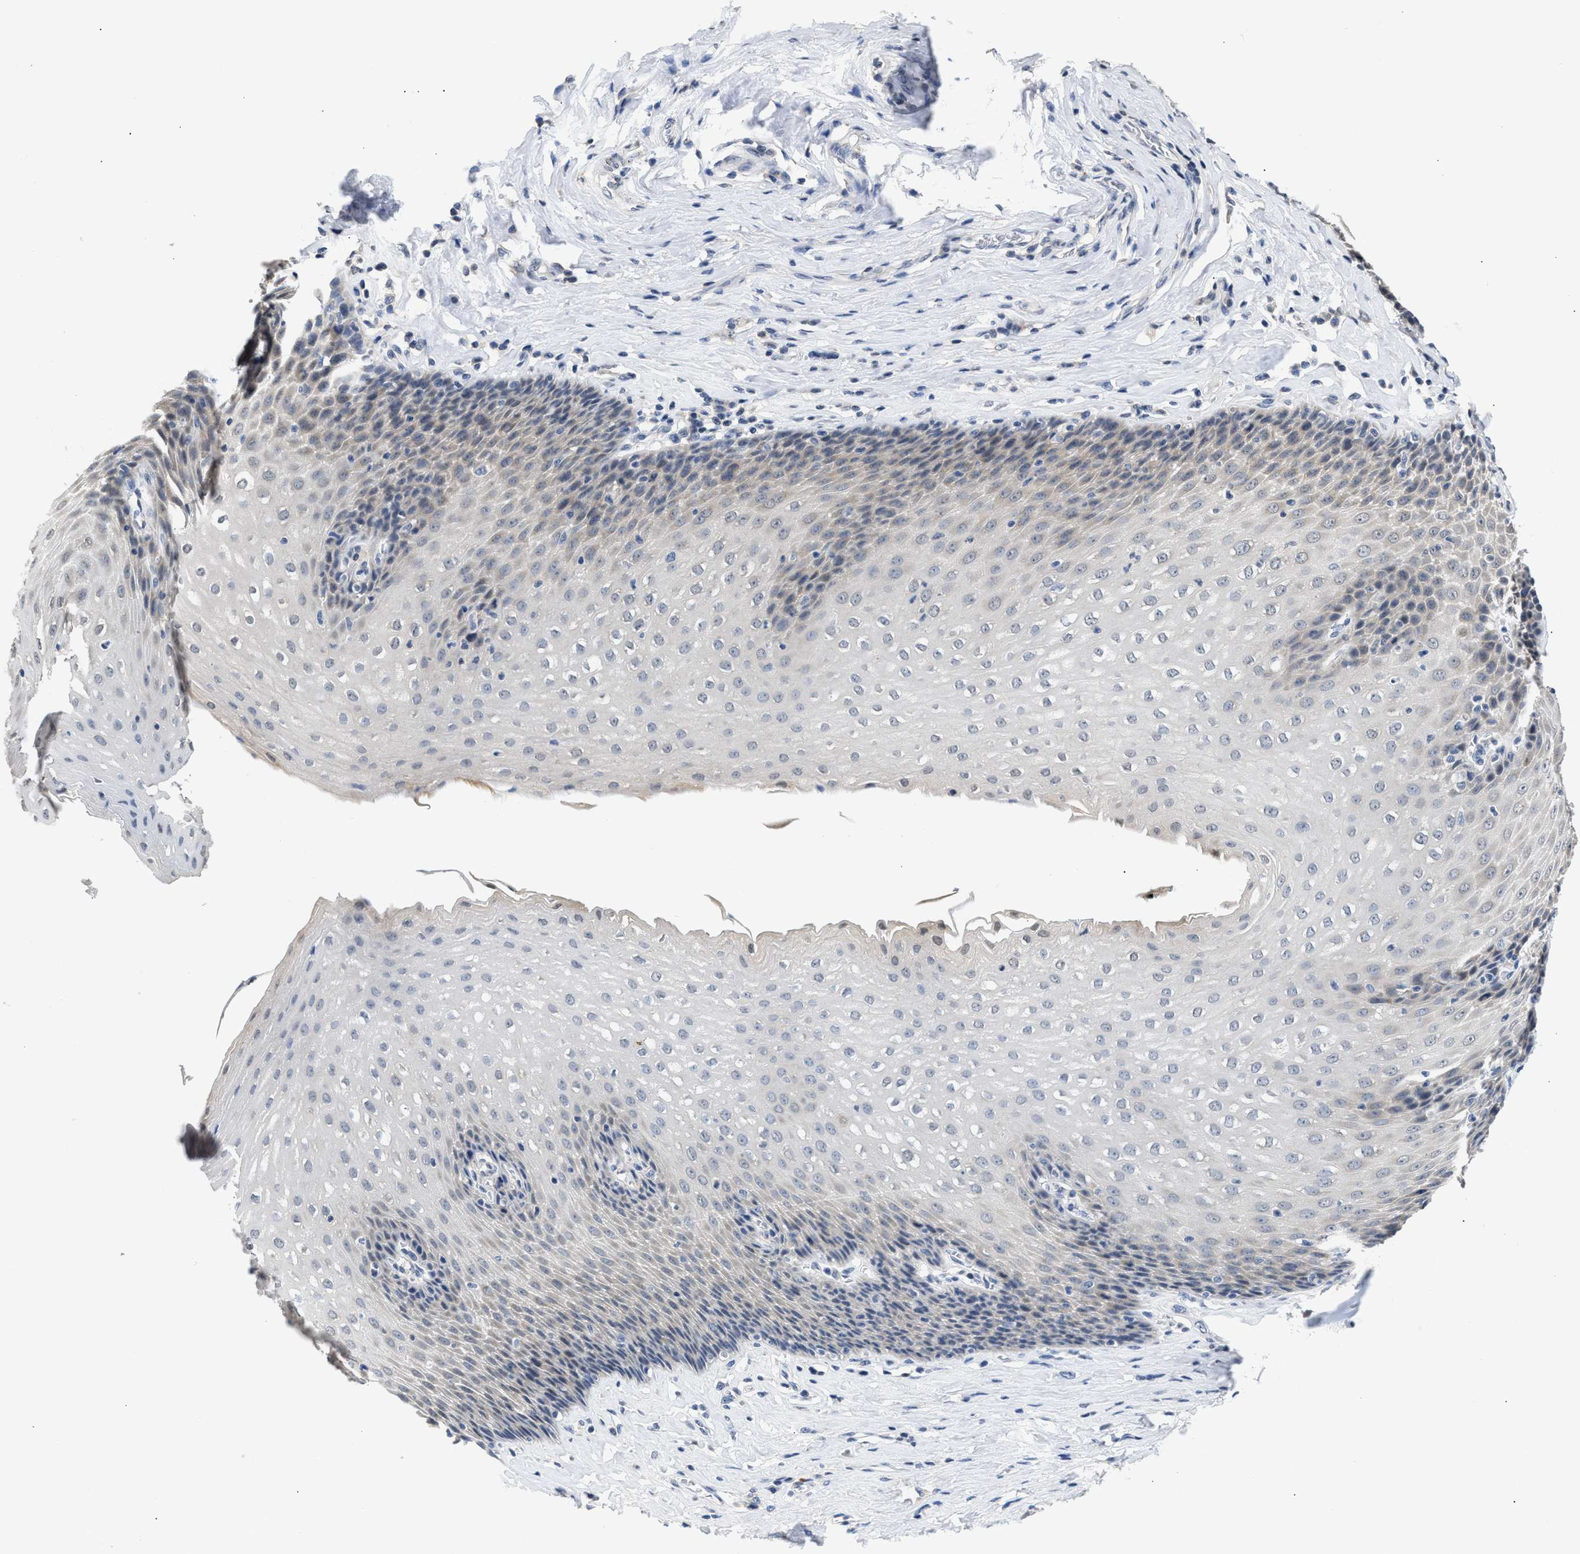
{"staining": {"intensity": "negative", "quantity": "none", "location": "none"}, "tissue": "esophagus", "cell_type": "Squamous epithelial cells", "image_type": "normal", "snomed": [{"axis": "morphology", "description": "Normal tissue, NOS"}, {"axis": "topography", "description": "Esophagus"}], "caption": "IHC of unremarkable esophagus displays no staining in squamous epithelial cells.", "gene": "PPM1L", "patient": {"sex": "female", "age": 61}}